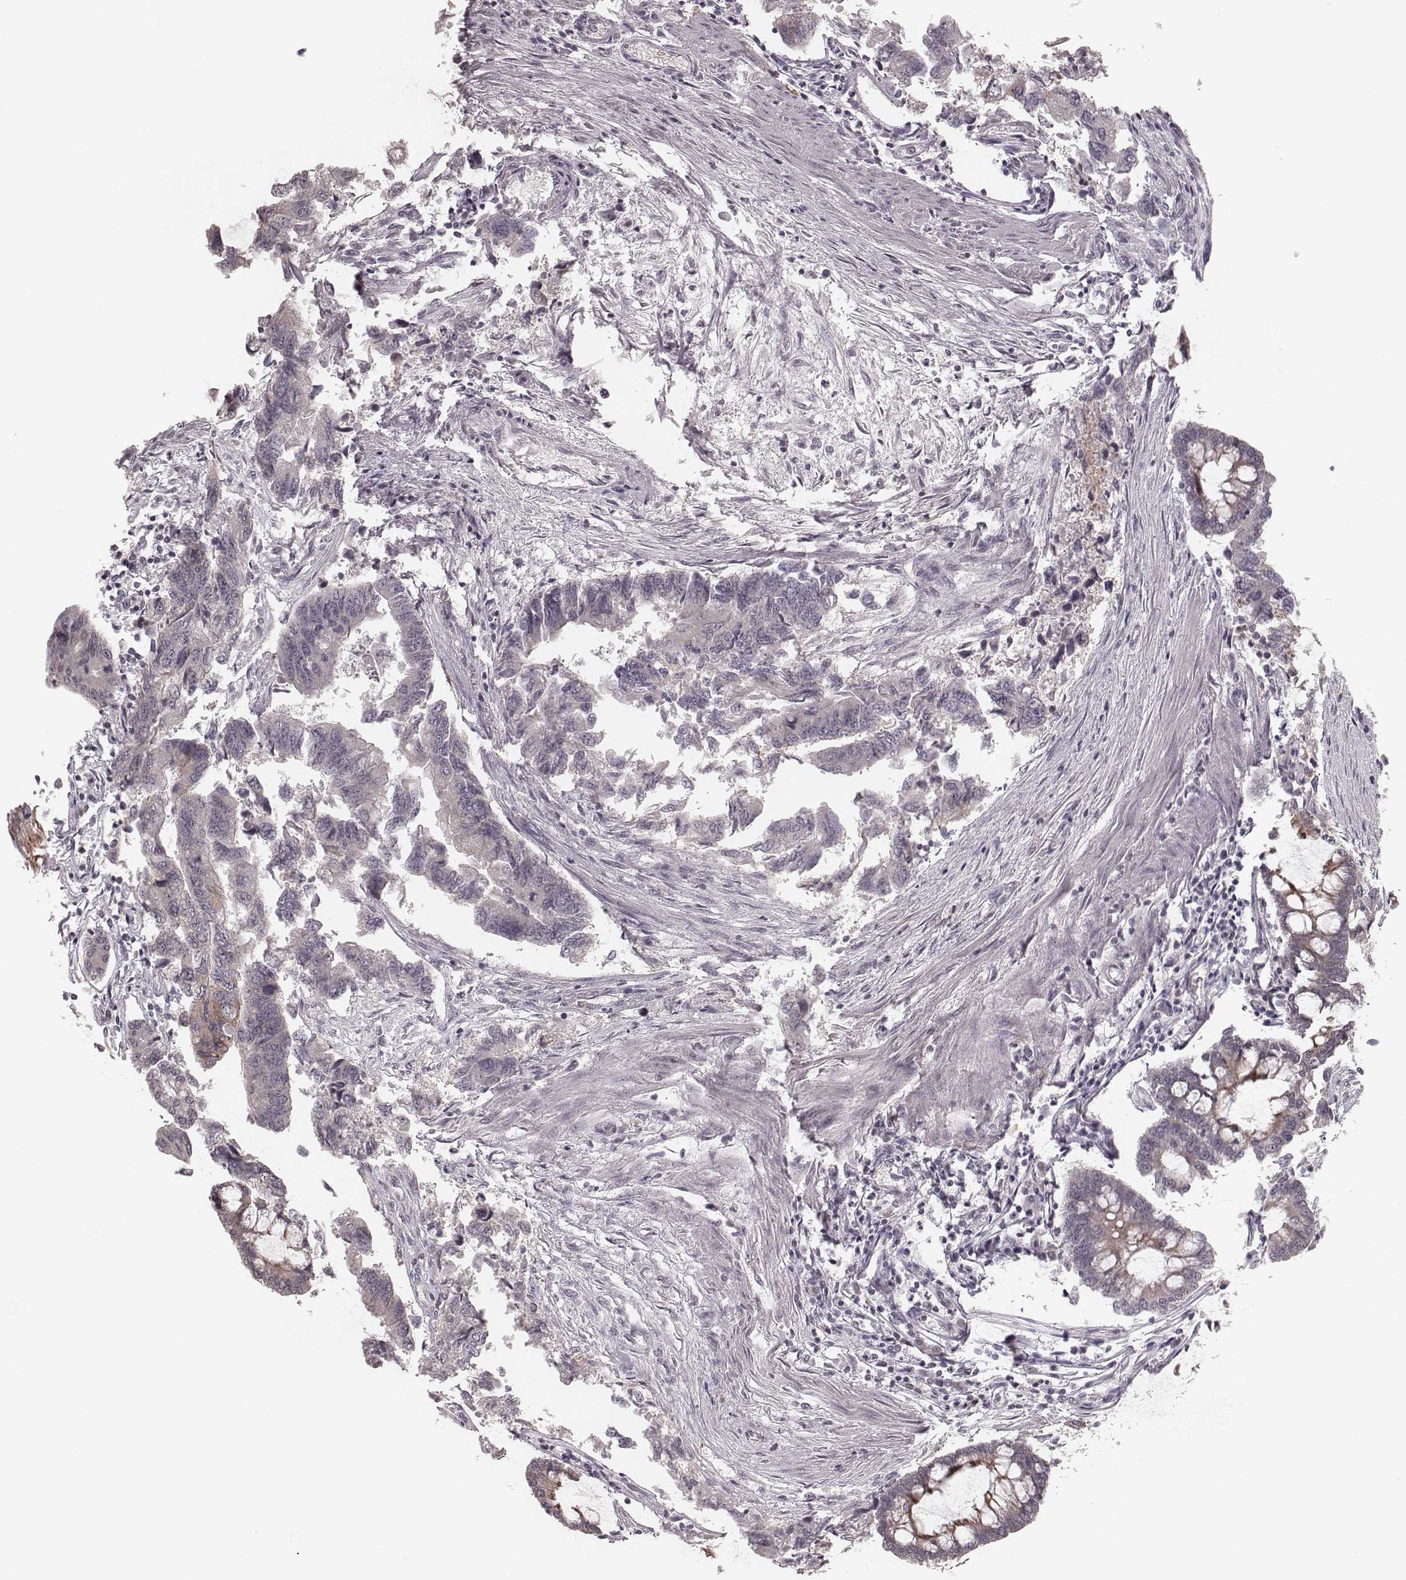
{"staining": {"intensity": "negative", "quantity": "none", "location": "none"}, "tissue": "colorectal cancer", "cell_type": "Tumor cells", "image_type": "cancer", "snomed": [{"axis": "morphology", "description": "Adenocarcinoma, NOS"}, {"axis": "topography", "description": "Colon"}], "caption": "A photomicrograph of human adenocarcinoma (colorectal) is negative for staining in tumor cells. Brightfield microscopy of IHC stained with DAB (3,3'-diaminobenzidine) (brown) and hematoxylin (blue), captured at high magnification.", "gene": "IL5", "patient": {"sex": "female", "age": 65}}